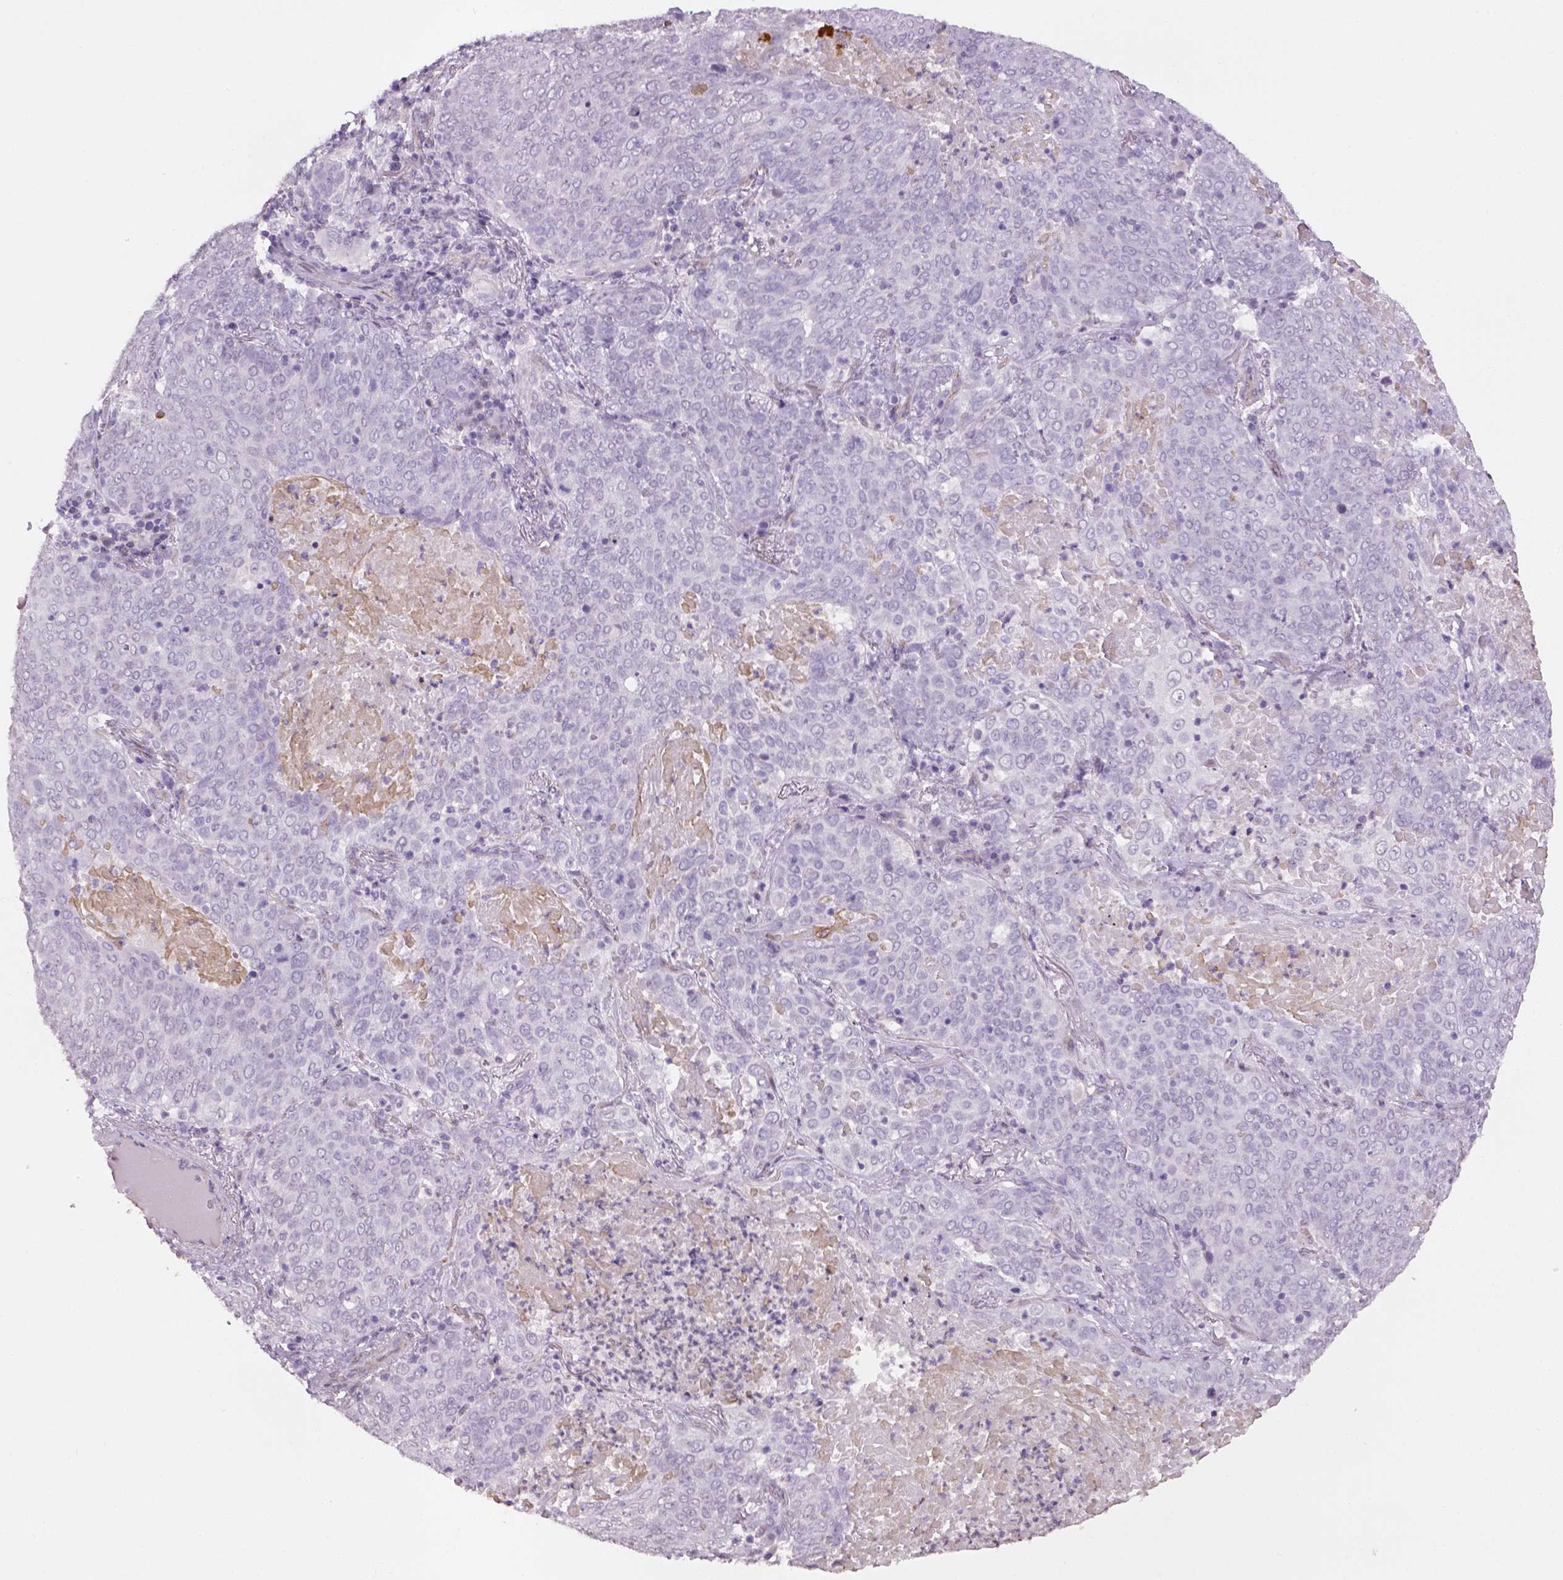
{"staining": {"intensity": "negative", "quantity": "none", "location": "none"}, "tissue": "lung cancer", "cell_type": "Tumor cells", "image_type": "cancer", "snomed": [{"axis": "morphology", "description": "Squamous cell carcinoma, NOS"}, {"axis": "topography", "description": "Lung"}], "caption": "High power microscopy micrograph of an immunohistochemistry photomicrograph of squamous cell carcinoma (lung), revealing no significant expression in tumor cells.", "gene": "PRRT1", "patient": {"sex": "male", "age": 82}}